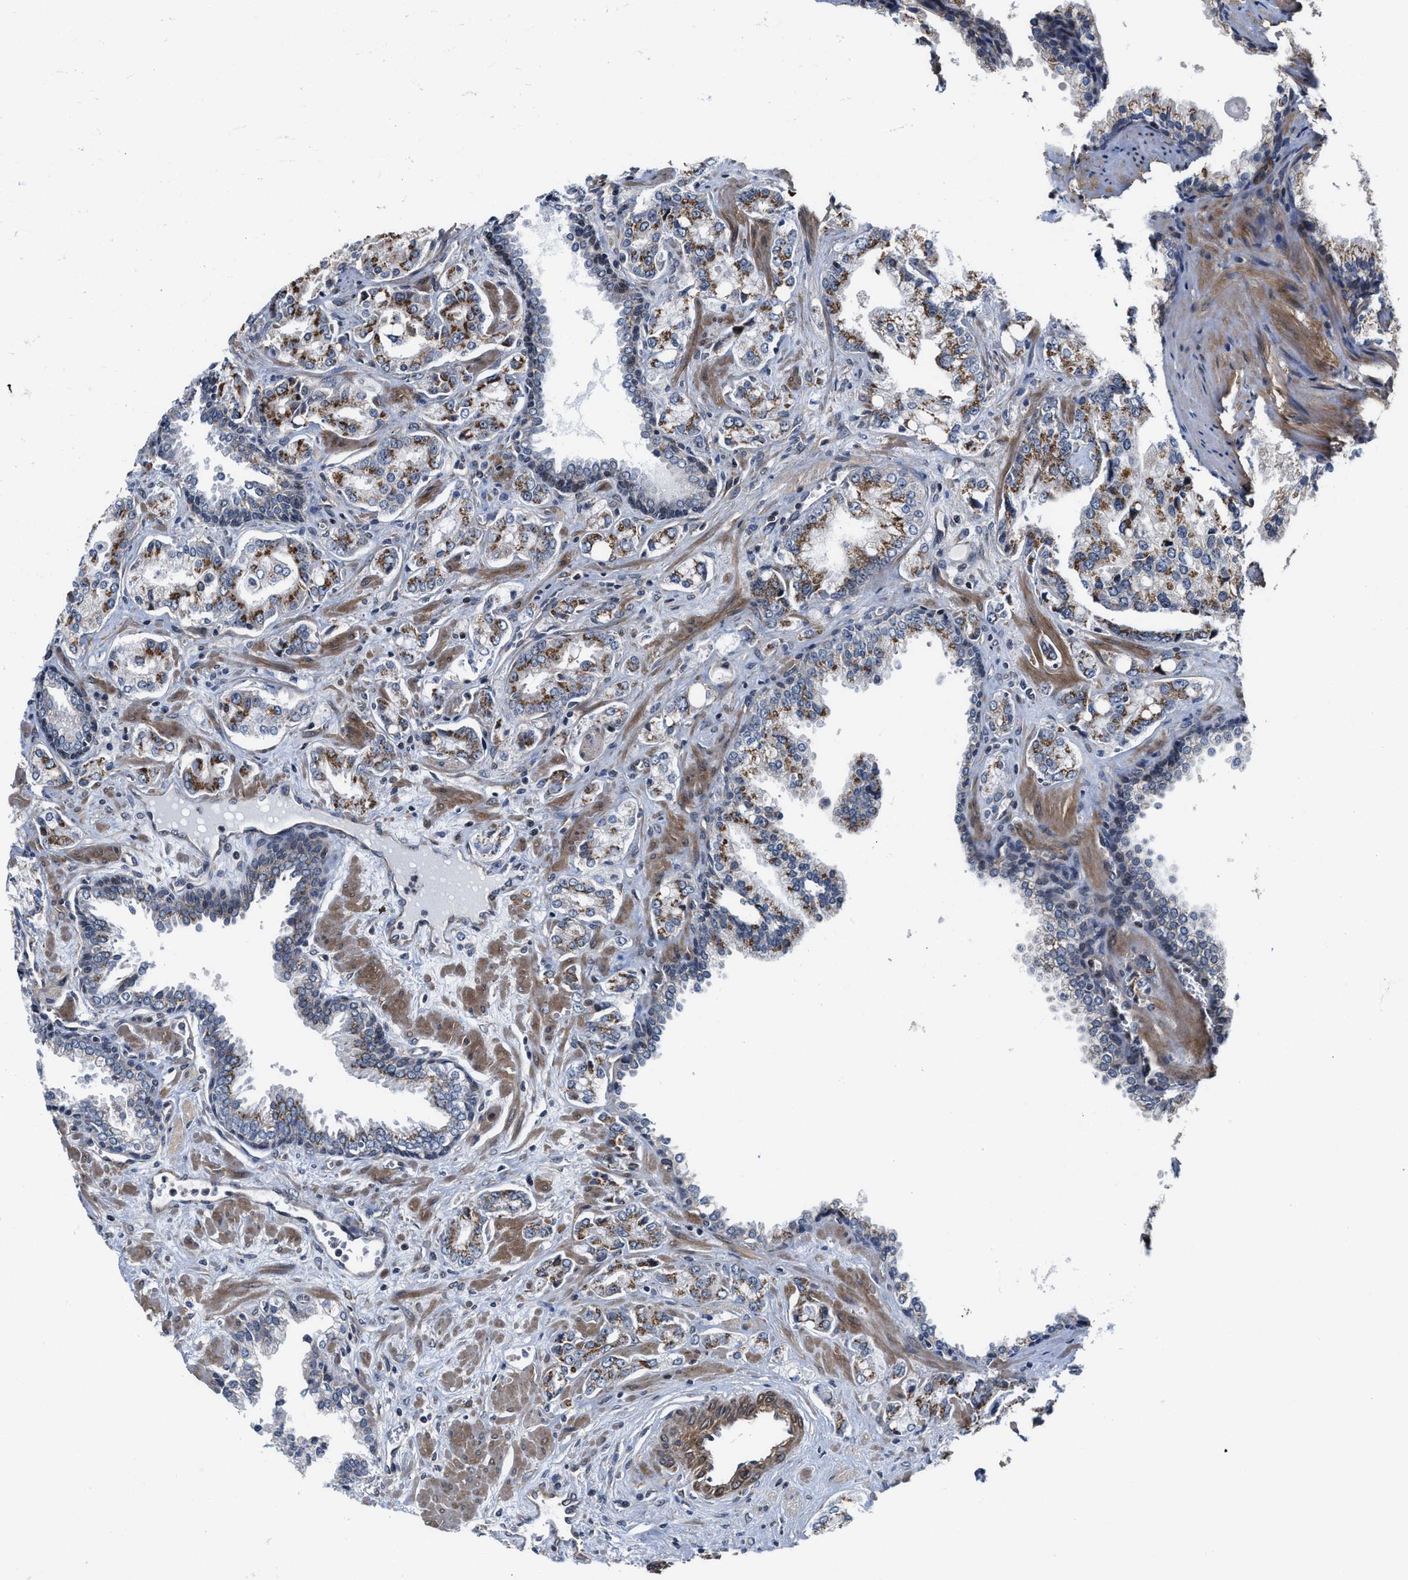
{"staining": {"intensity": "moderate", "quantity": ">75%", "location": "cytoplasmic/membranous"}, "tissue": "prostate cancer", "cell_type": "Tumor cells", "image_type": "cancer", "snomed": [{"axis": "morphology", "description": "Adenocarcinoma, High grade"}, {"axis": "topography", "description": "Prostate"}], "caption": "Prostate cancer tissue shows moderate cytoplasmic/membranous staining in about >75% of tumor cells, visualized by immunohistochemistry.", "gene": "TGFB1I1", "patient": {"sex": "male", "age": 67}}